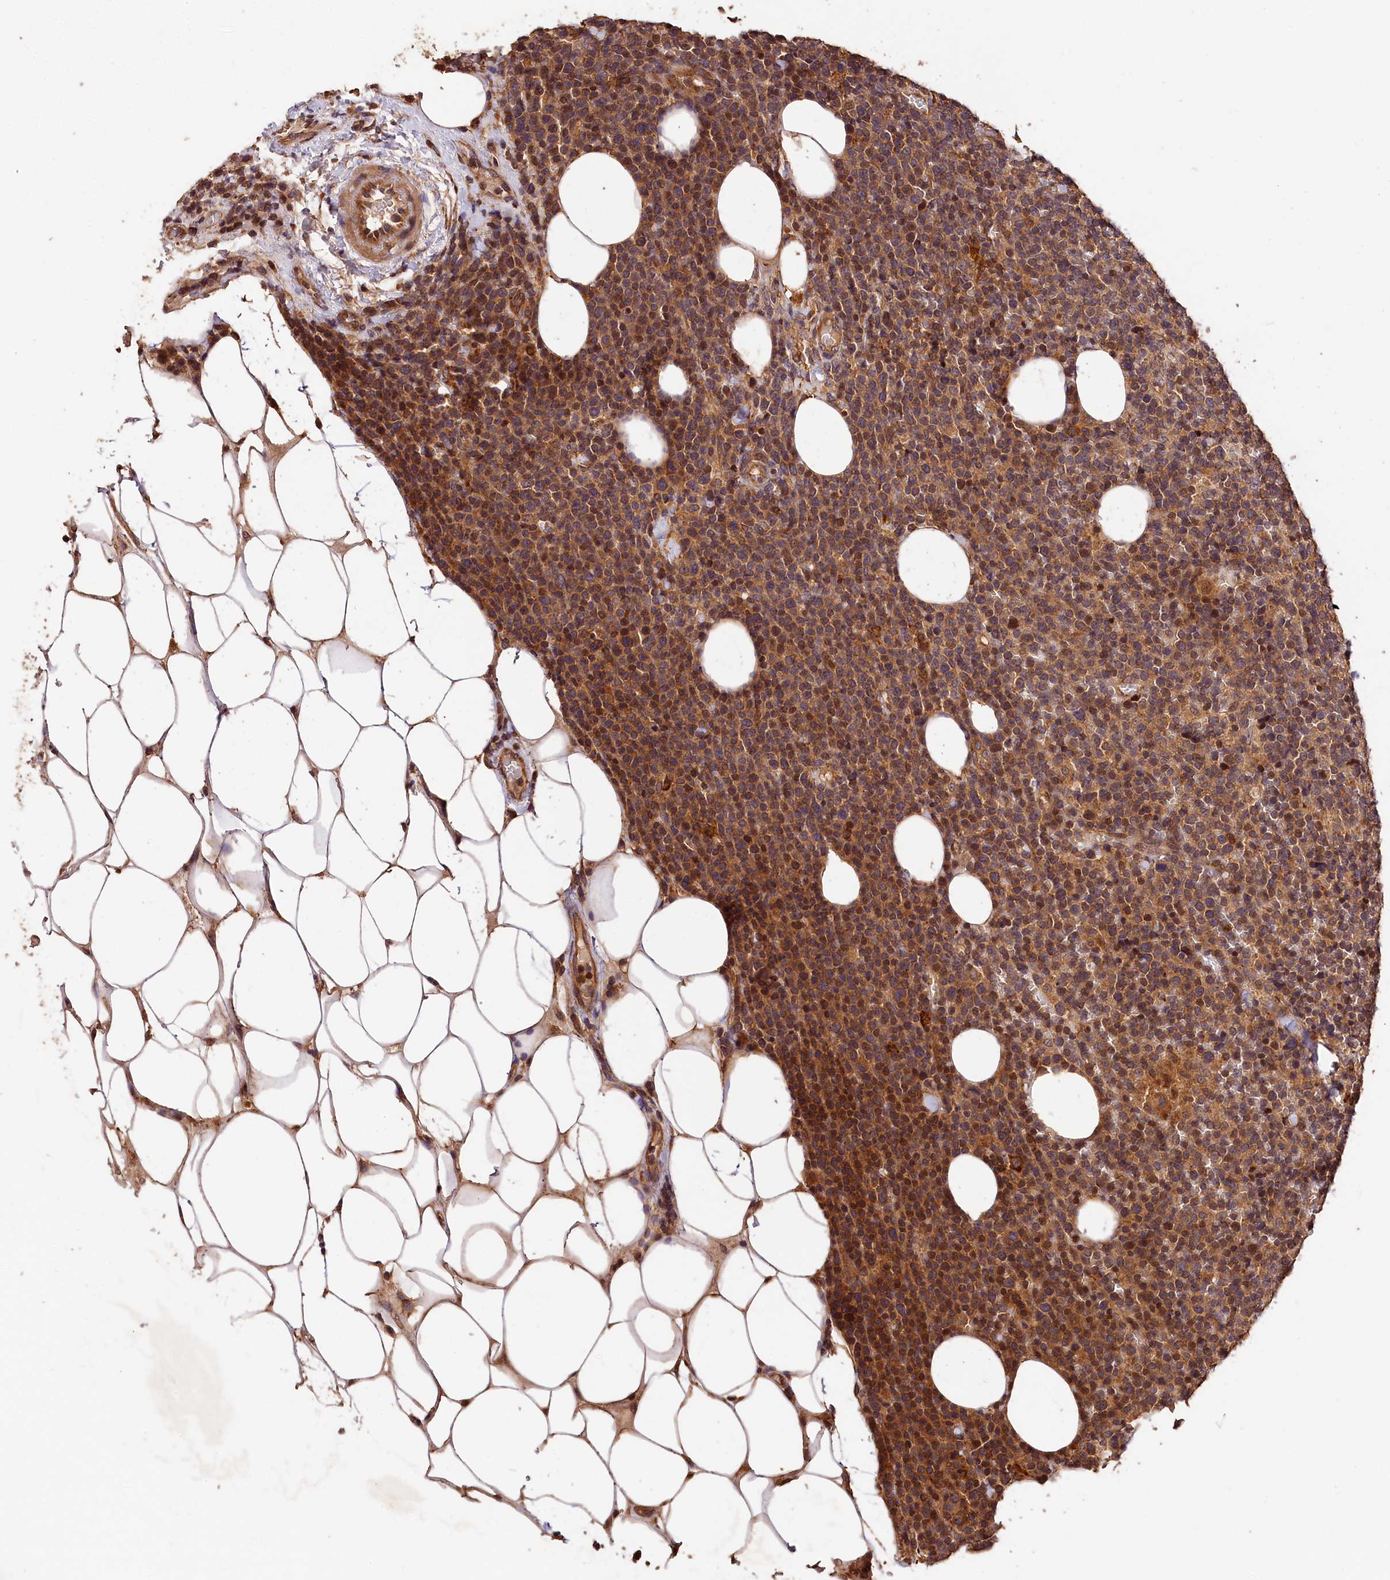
{"staining": {"intensity": "moderate", "quantity": ">75%", "location": "cytoplasmic/membranous"}, "tissue": "lymphoma", "cell_type": "Tumor cells", "image_type": "cancer", "snomed": [{"axis": "morphology", "description": "Malignant lymphoma, non-Hodgkin's type, High grade"}, {"axis": "topography", "description": "Lymph node"}], "caption": "The image reveals immunohistochemical staining of lymphoma. There is moderate cytoplasmic/membranous positivity is seen in approximately >75% of tumor cells.", "gene": "KPTN", "patient": {"sex": "male", "age": 61}}